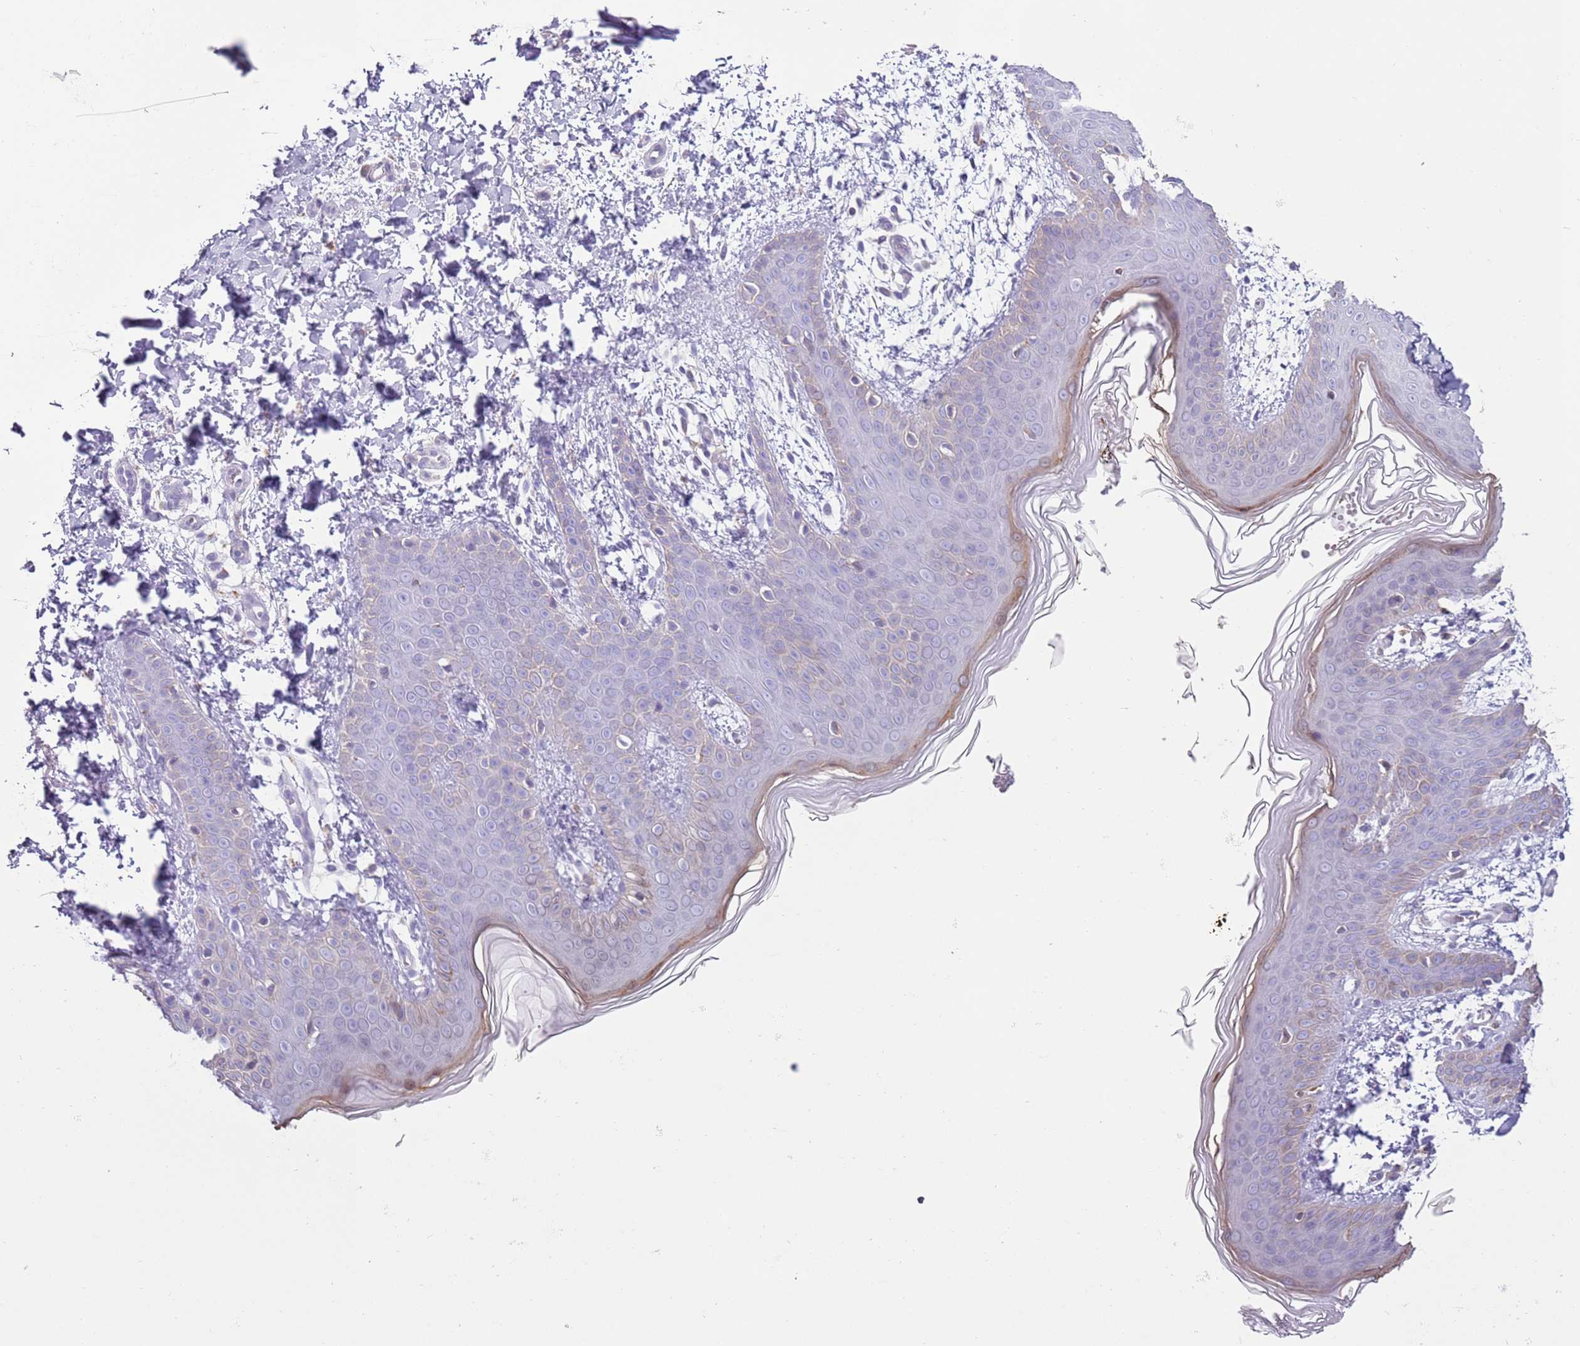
{"staining": {"intensity": "negative", "quantity": "none", "location": "none"}, "tissue": "skin", "cell_type": "Fibroblasts", "image_type": "normal", "snomed": [{"axis": "morphology", "description": "Normal tissue, NOS"}, {"axis": "topography", "description": "Skin"}], "caption": "An image of skin stained for a protein displays no brown staining in fibroblasts. Brightfield microscopy of immunohistochemistry stained with DAB (3,3'-diaminobenzidine) (brown) and hematoxylin (blue), captured at high magnification.", "gene": "OAF", "patient": {"sex": "male", "age": 36}}